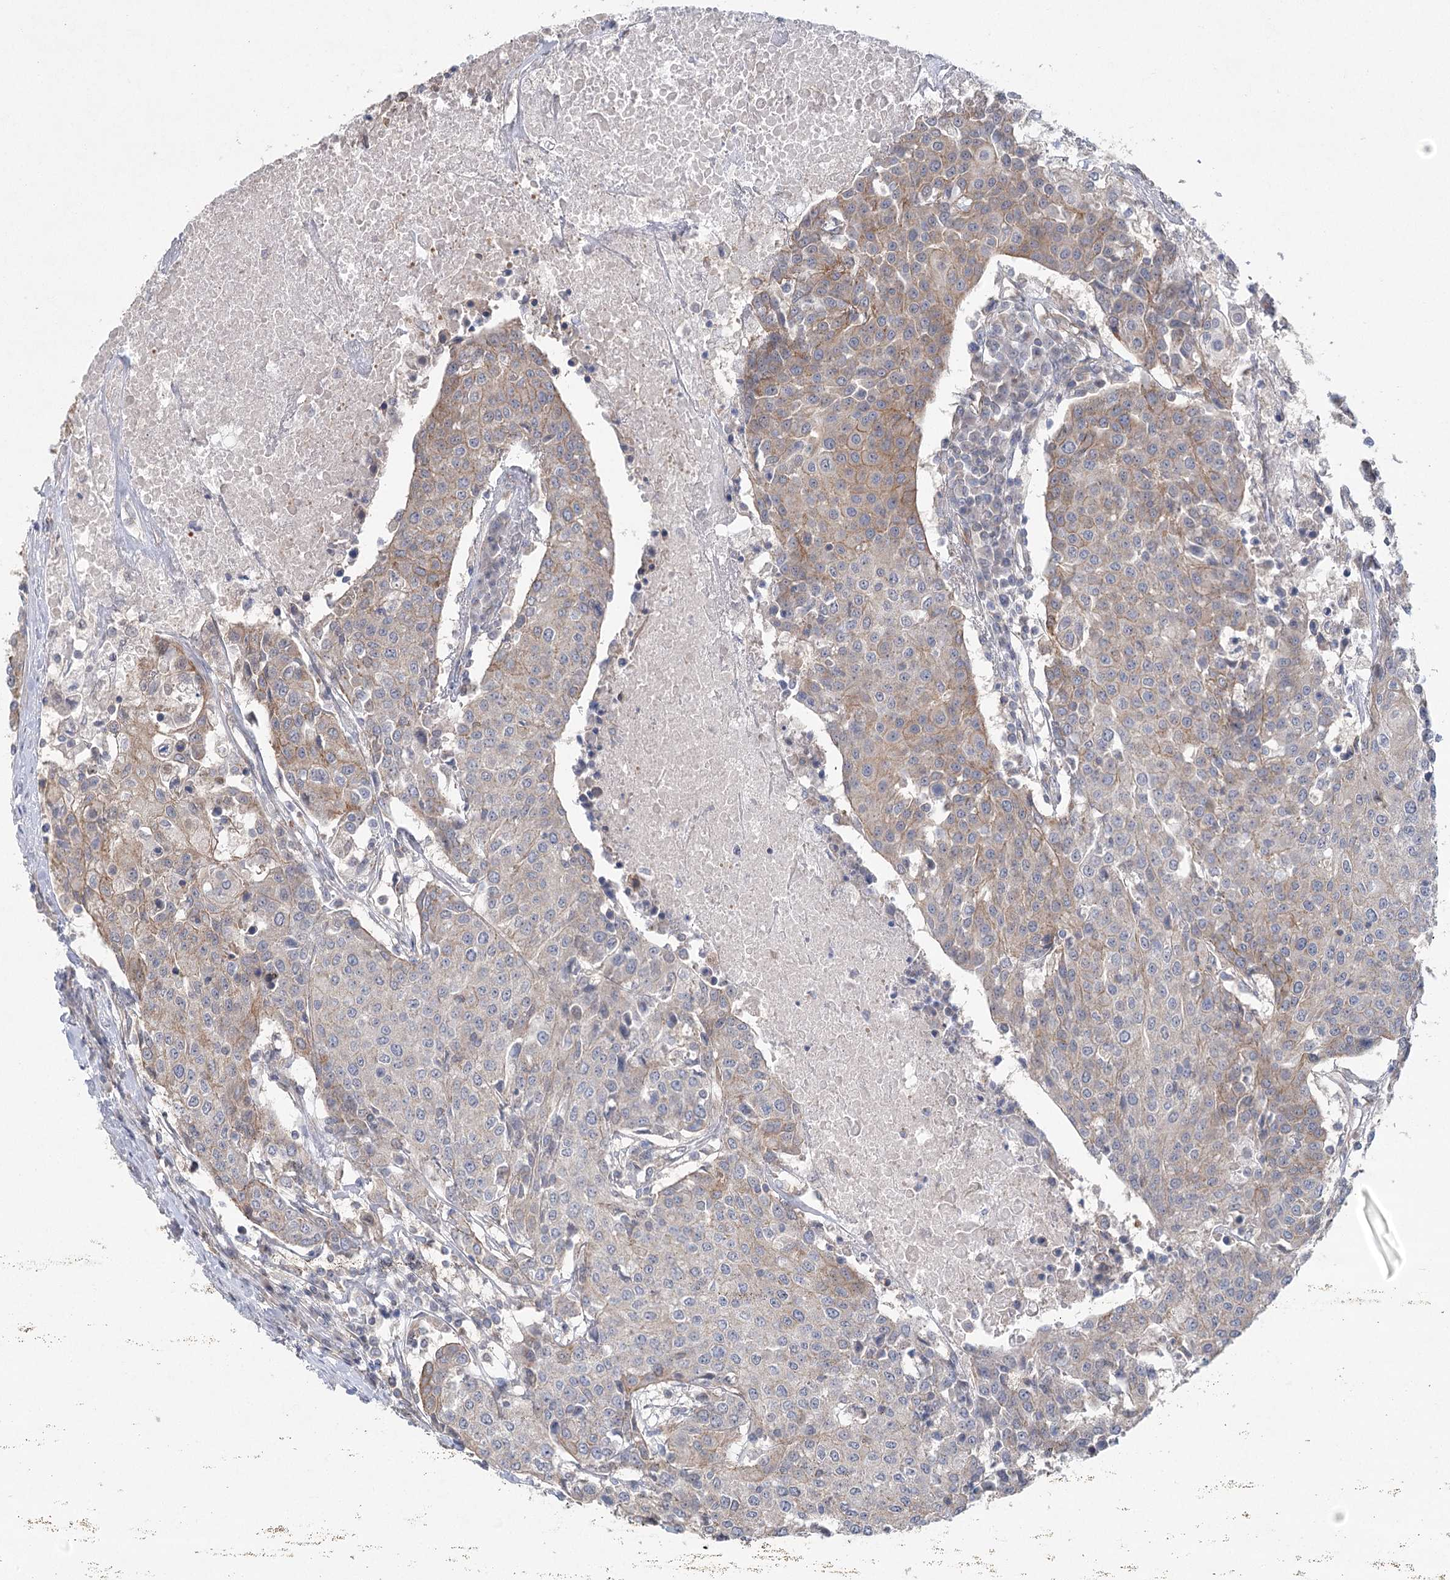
{"staining": {"intensity": "weak", "quantity": "<25%", "location": "cytoplasmic/membranous"}, "tissue": "urothelial cancer", "cell_type": "Tumor cells", "image_type": "cancer", "snomed": [{"axis": "morphology", "description": "Urothelial carcinoma, High grade"}, {"axis": "topography", "description": "Urinary bladder"}], "caption": "Immunohistochemistry photomicrograph of human urothelial cancer stained for a protein (brown), which demonstrates no staining in tumor cells. (IHC, brightfield microscopy, high magnification).", "gene": "RWDD4", "patient": {"sex": "female", "age": 85}}